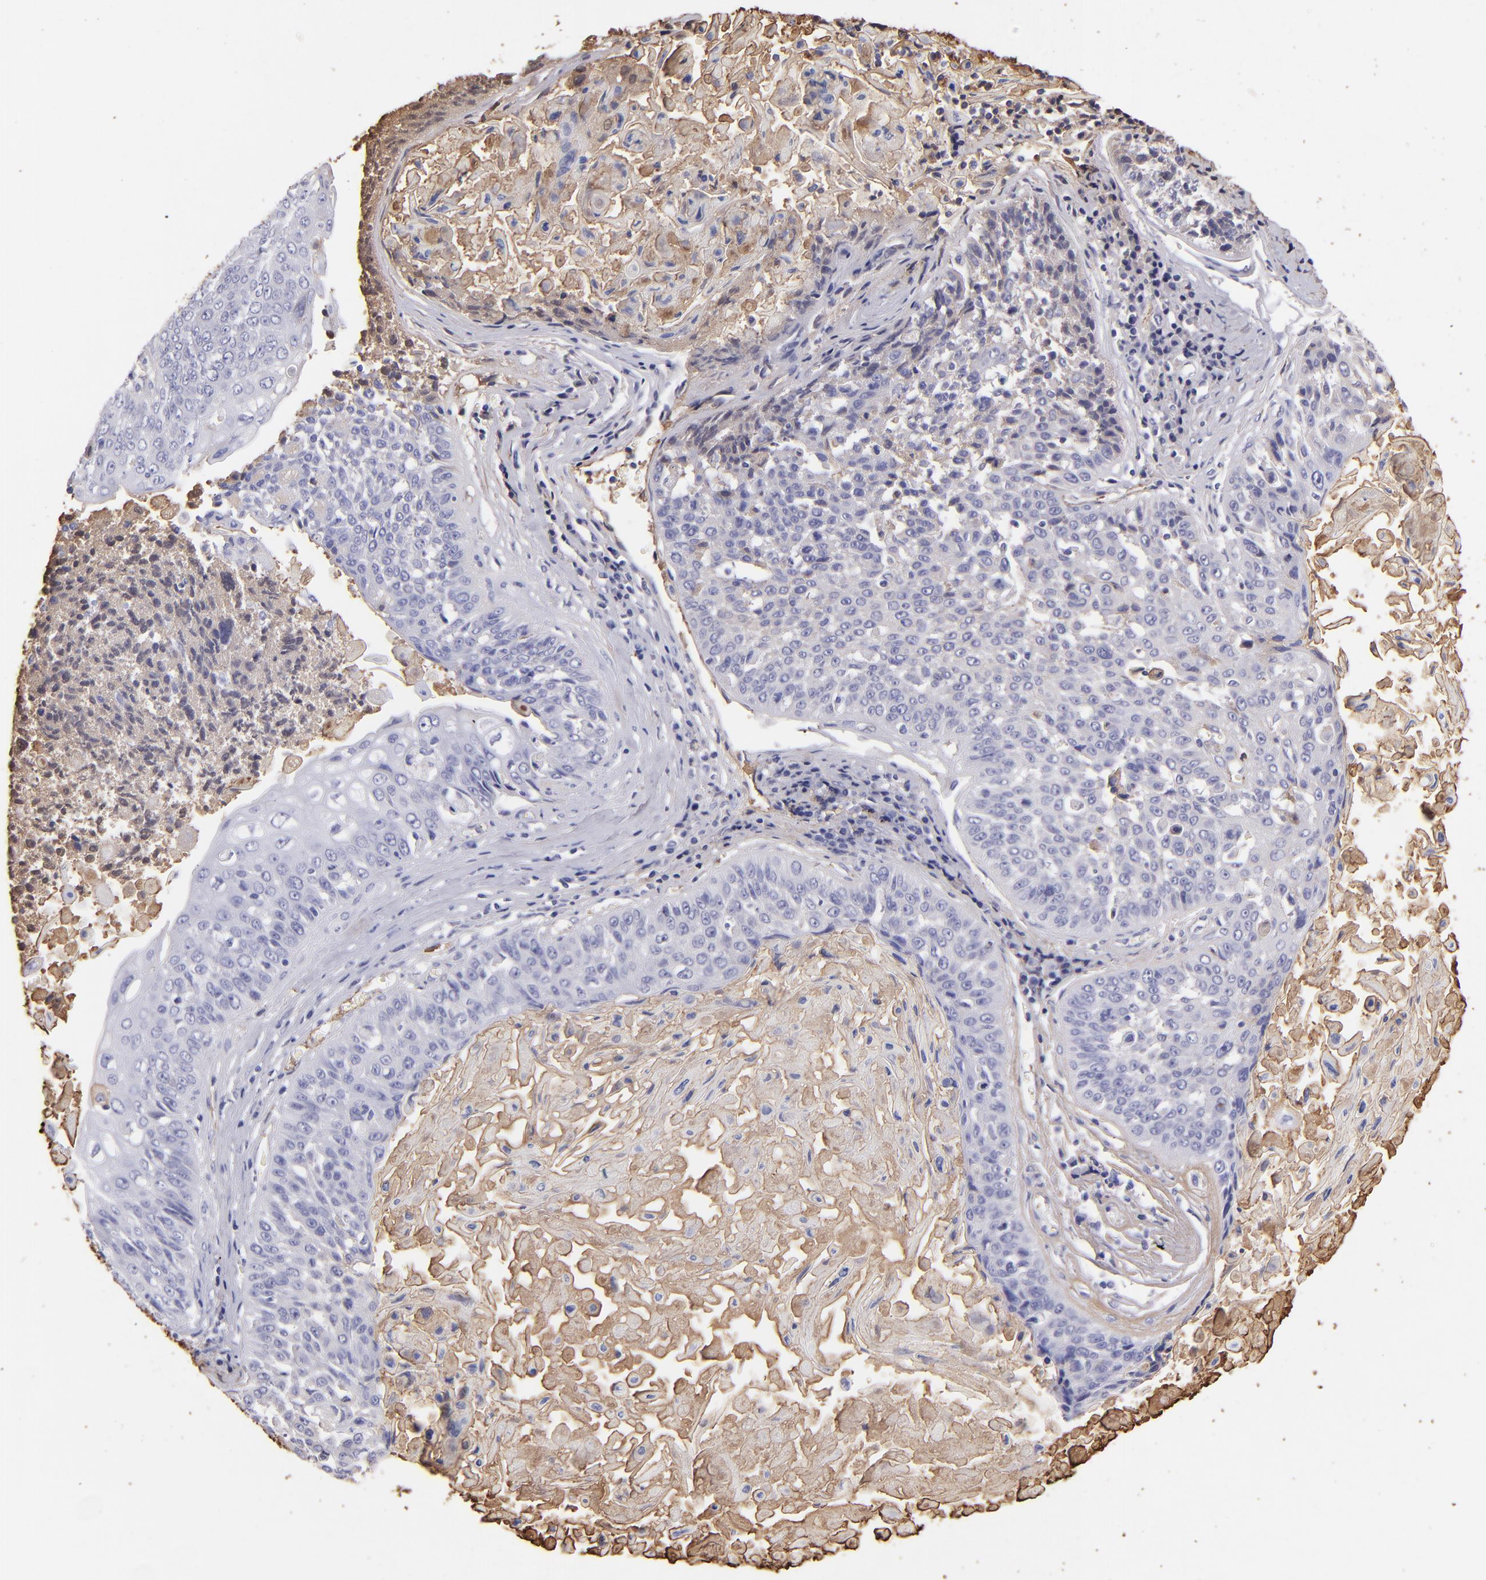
{"staining": {"intensity": "weak", "quantity": "25%-75%", "location": "cytoplasmic/membranous"}, "tissue": "lung cancer", "cell_type": "Tumor cells", "image_type": "cancer", "snomed": [{"axis": "morphology", "description": "Adenocarcinoma, NOS"}, {"axis": "topography", "description": "Lung"}], "caption": "A micrograph of human lung cancer (adenocarcinoma) stained for a protein displays weak cytoplasmic/membranous brown staining in tumor cells. Immunohistochemistry (ihc) stains the protein in brown and the nuclei are stained blue.", "gene": "FGB", "patient": {"sex": "male", "age": 60}}